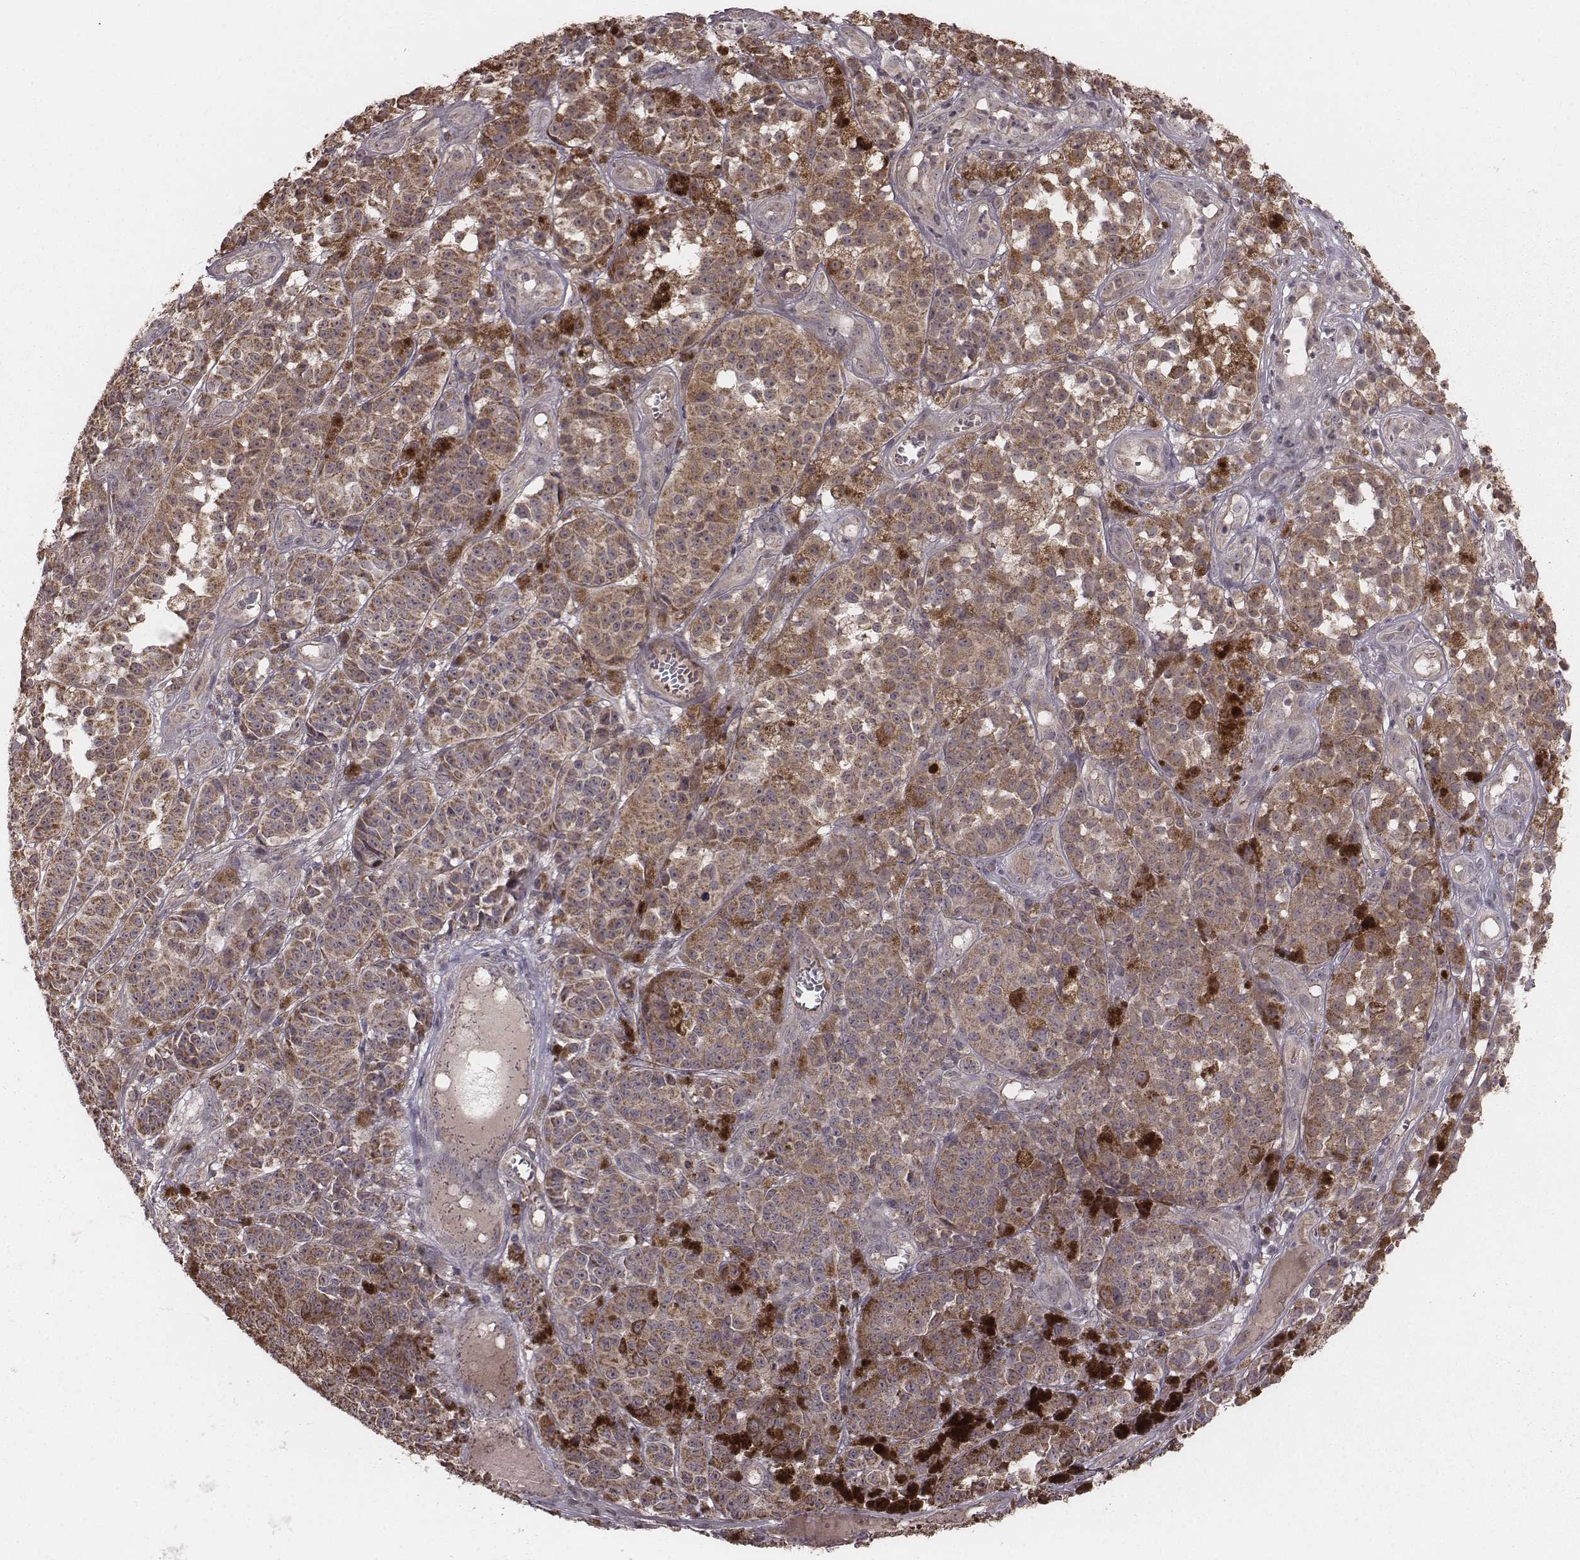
{"staining": {"intensity": "strong", "quantity": ">75%", "location": "cytoplasmic/membranous"}, "tissue": "melanoma", "cell_type": "Tumor cells", "image_type": "cancer", "snomed": [{"axis": "morphology", "description": "Malignant melanoma, NOS"}, {"axis": "topography", "description": "Skin"}], "caption": "About >75% of tumor cells in malignant melanoma display strong cytoplasmic/membranous protein staining as visualized by brown immunohistochemical staining.", "gene": "PDCD2L", "patient": {"sex": "female", "age": 58}}